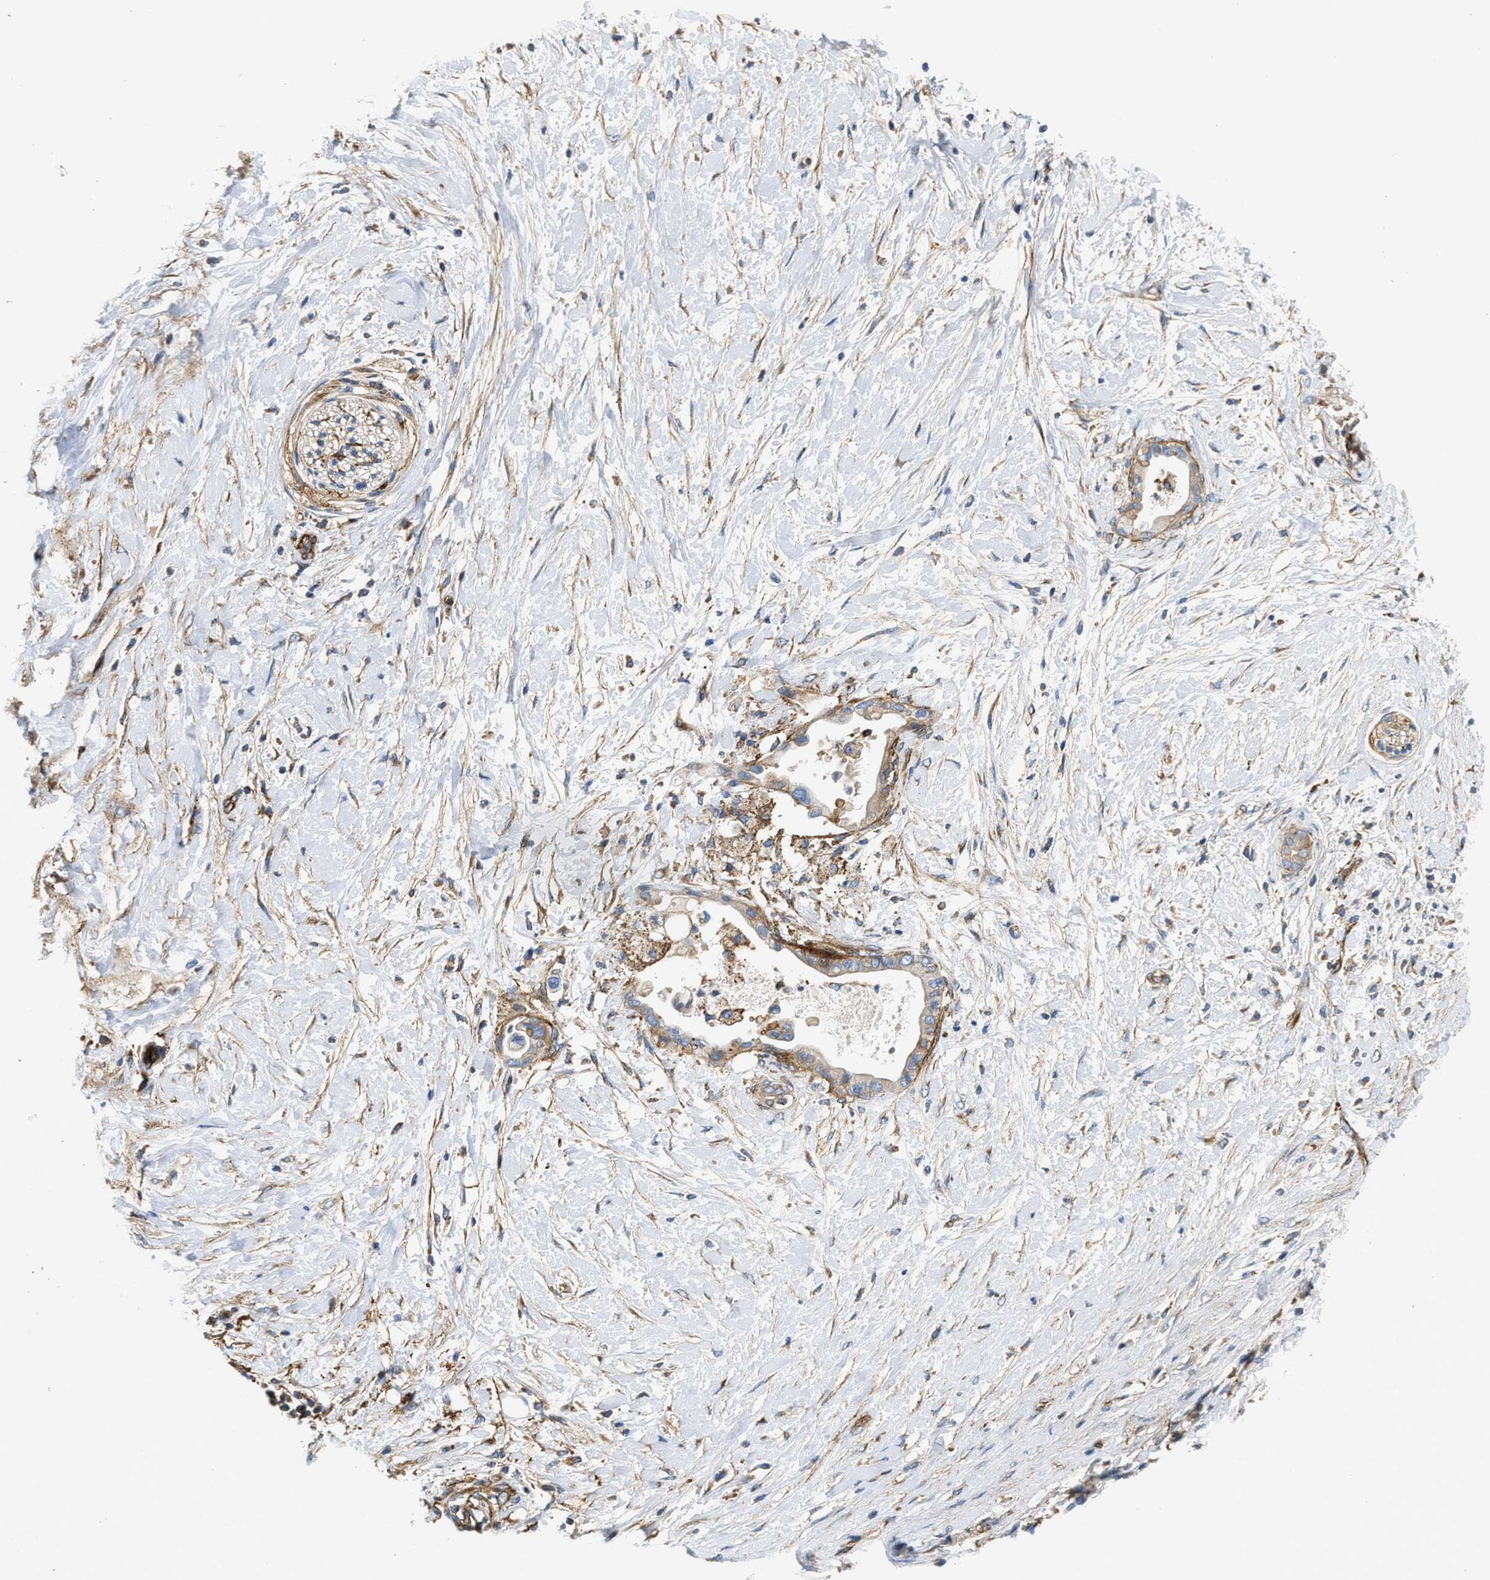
{"staining": {"intensity": "negative", "quantity": "none", "location": "none"}, "tissue": "pancreatic cancer", "cell_type": "Tumor cells", "image_type": "cancer", "snomed": [{"axis": "morphology", "description": "Adenocarcinoma, NOS"}, {"axis": "topography", "description": "Pancreas"}], "caption": "DAB immunohistochemical staining of human pancreatic cancer (adenocarcinoma) shows no significant expression in tumor cells. The staining is performed using DAB (3,3'-diaminobenzidine) brown chromogen with nuclei counter-stained in using hematoxylin.", "gene": "NSUN7", "patient": {"sex": "female", "age": 60}}